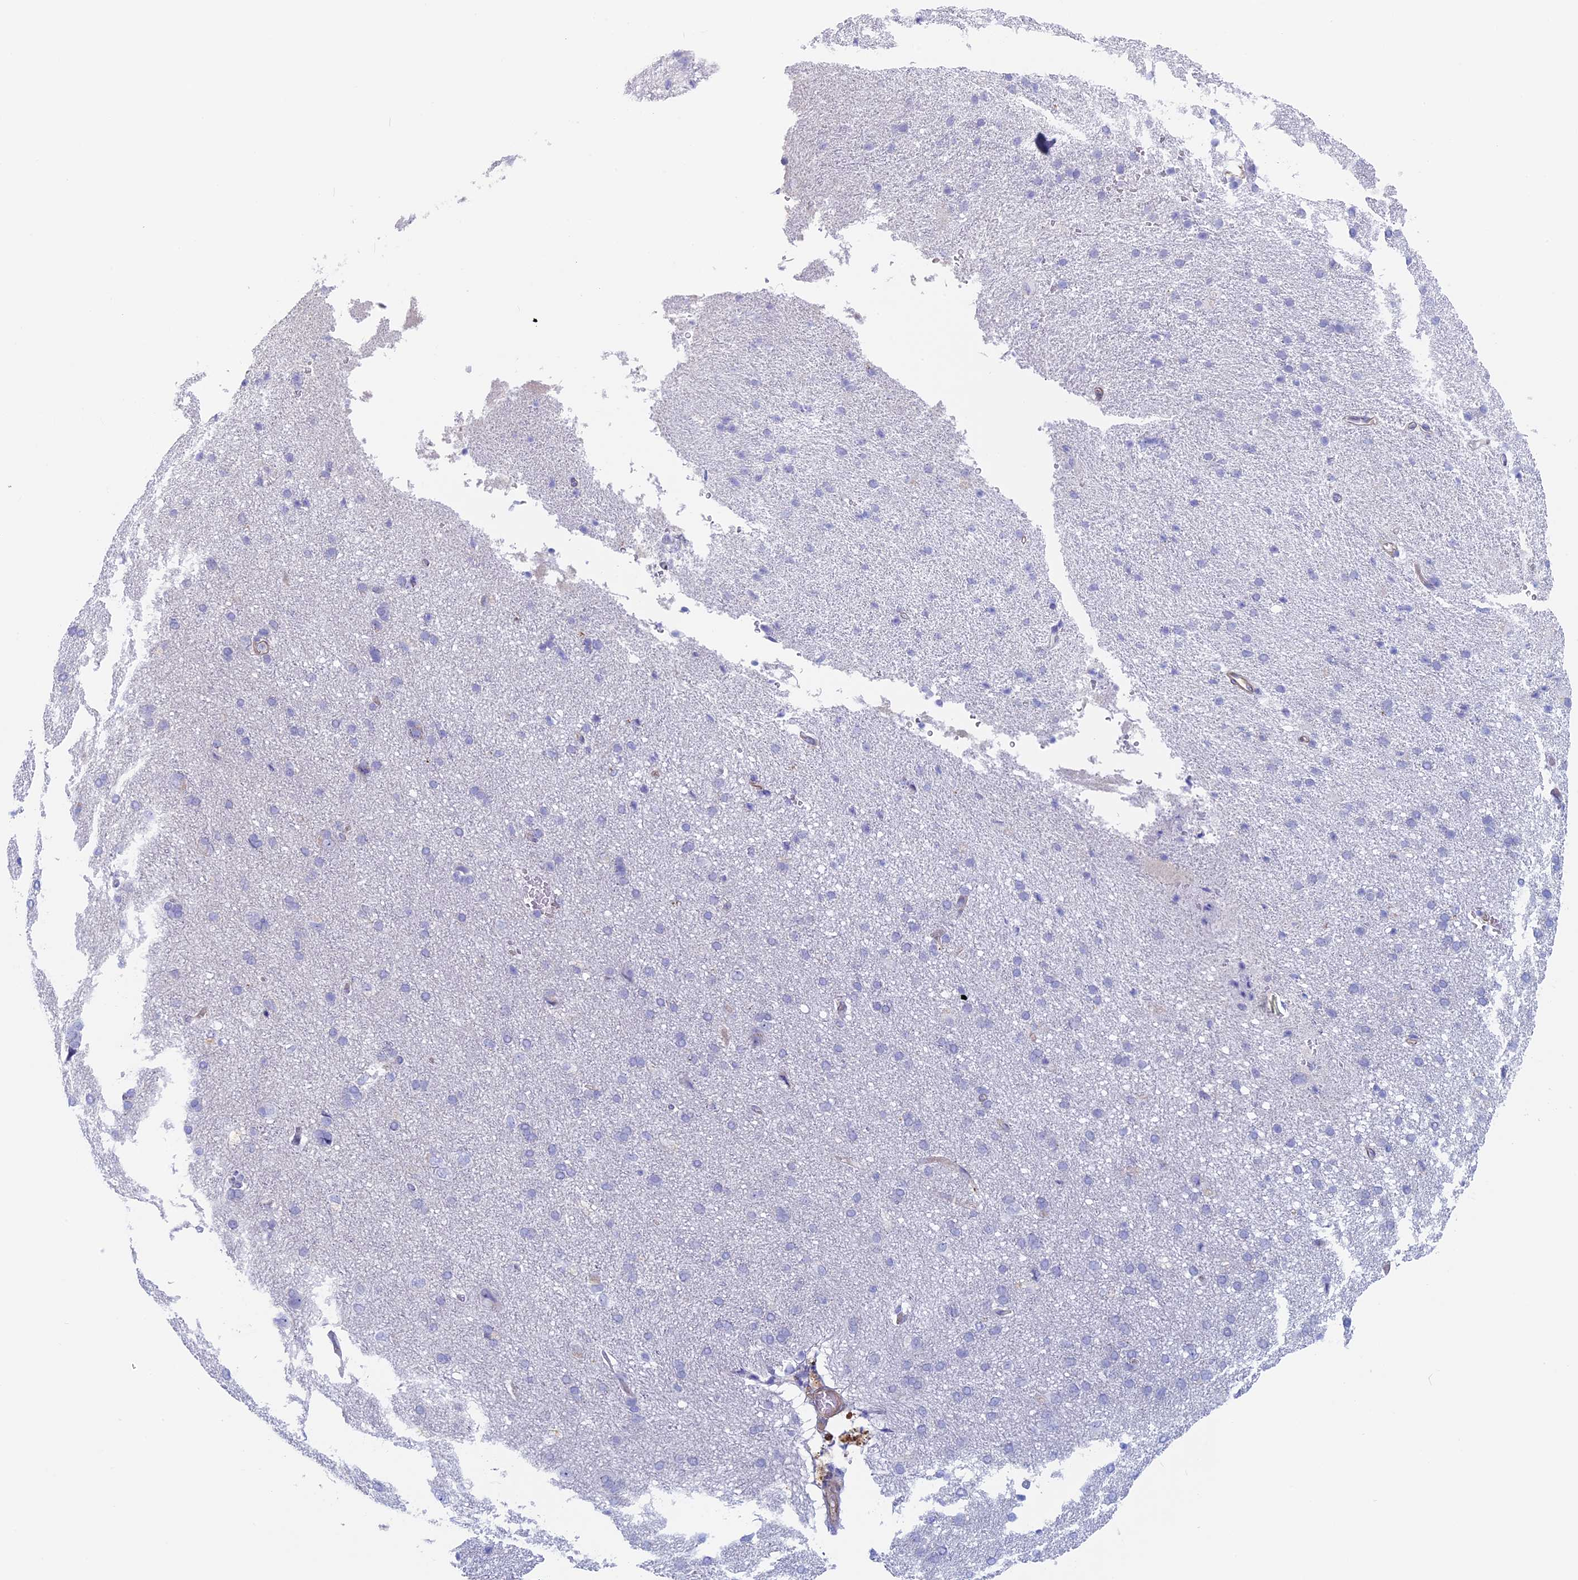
{"staining": {"intensity": "negative", "quantity": "none", "location": "none"}, "tissue": "cerebral cortex", "cell_type": "Endothelial cells", "image_type": "normal", "snomed": [{"axis": "morphology", "description": "Normal tissue, NOS"}, {"axis": "topography", "description": "Cerebral cortex"}], "caption": "Endothelial cells are negative for brown protein staining in normal cerebral cortex.", "gene": "MAGEB6", "patient": {"sex": "male", "age": 62}}